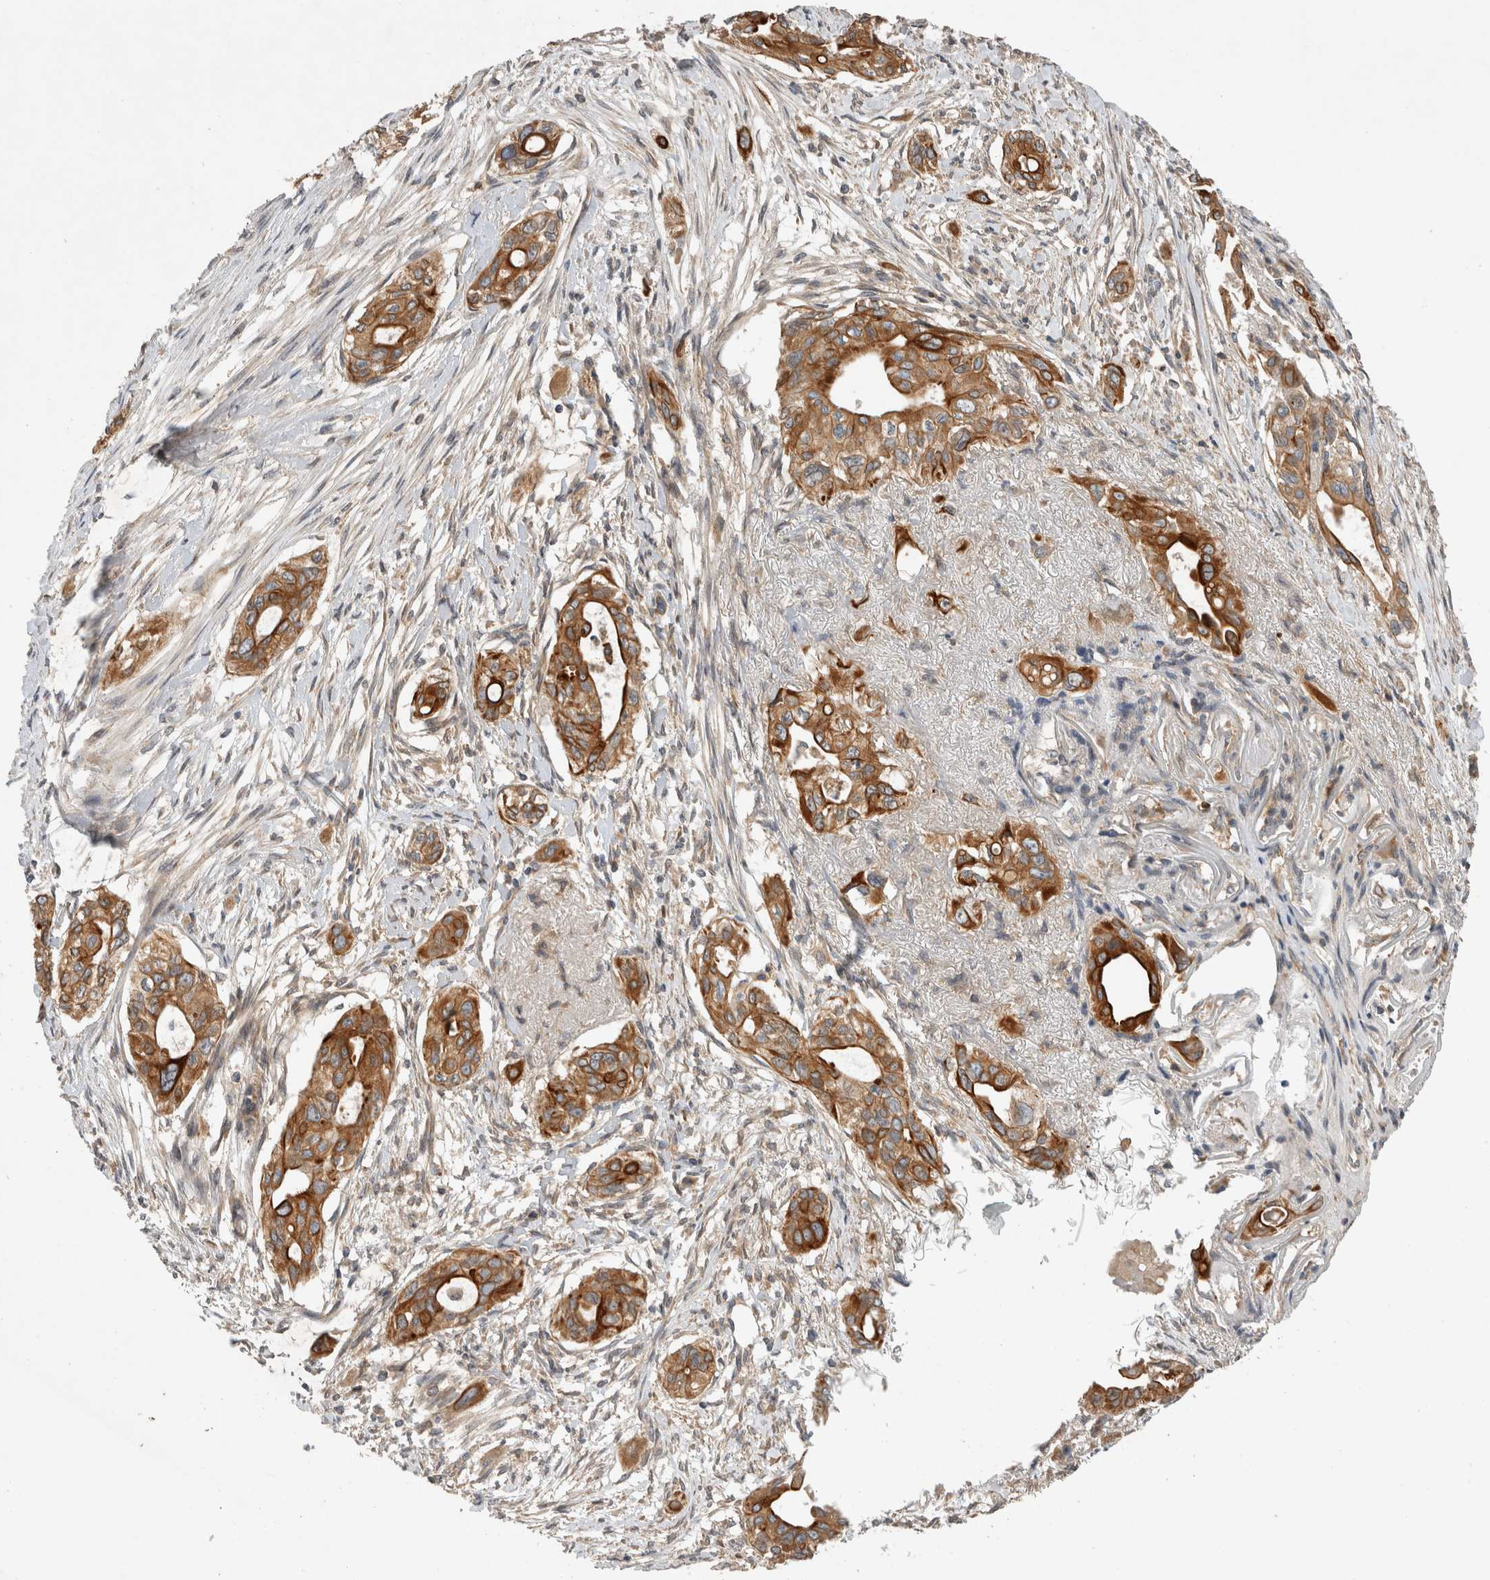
{"staining": {"intensity": "strong", "quantity": ">75%", "location": "cytoplasmic/membranous"}, "tissue": "pancreatic cancer", "cell_type": "Tumor cells", "image_type": "cancer", "snomed": [{"axis": "morphology", "description": "Adenocarcinoma, NOS"}, {"axis": "topography", "description": "Pancreas"}], "caption": "Immunohistochemistry (IHC) staining of pancreatic cancer (adenocarcinoma), which demonstrates high levels of strong cytoplasmic/membranous positivity in approximately >75% of tumor cells indicating strong cytoplasmic/membranous protein expression. The staining was performed using DAB (3,3'-diaminobenzidine) (brown) for protein detection and nuclei were counterstained in hematoxylin (blue).", "gene": "ARMC9", "patient": {"sex": "female", "age": 60}}